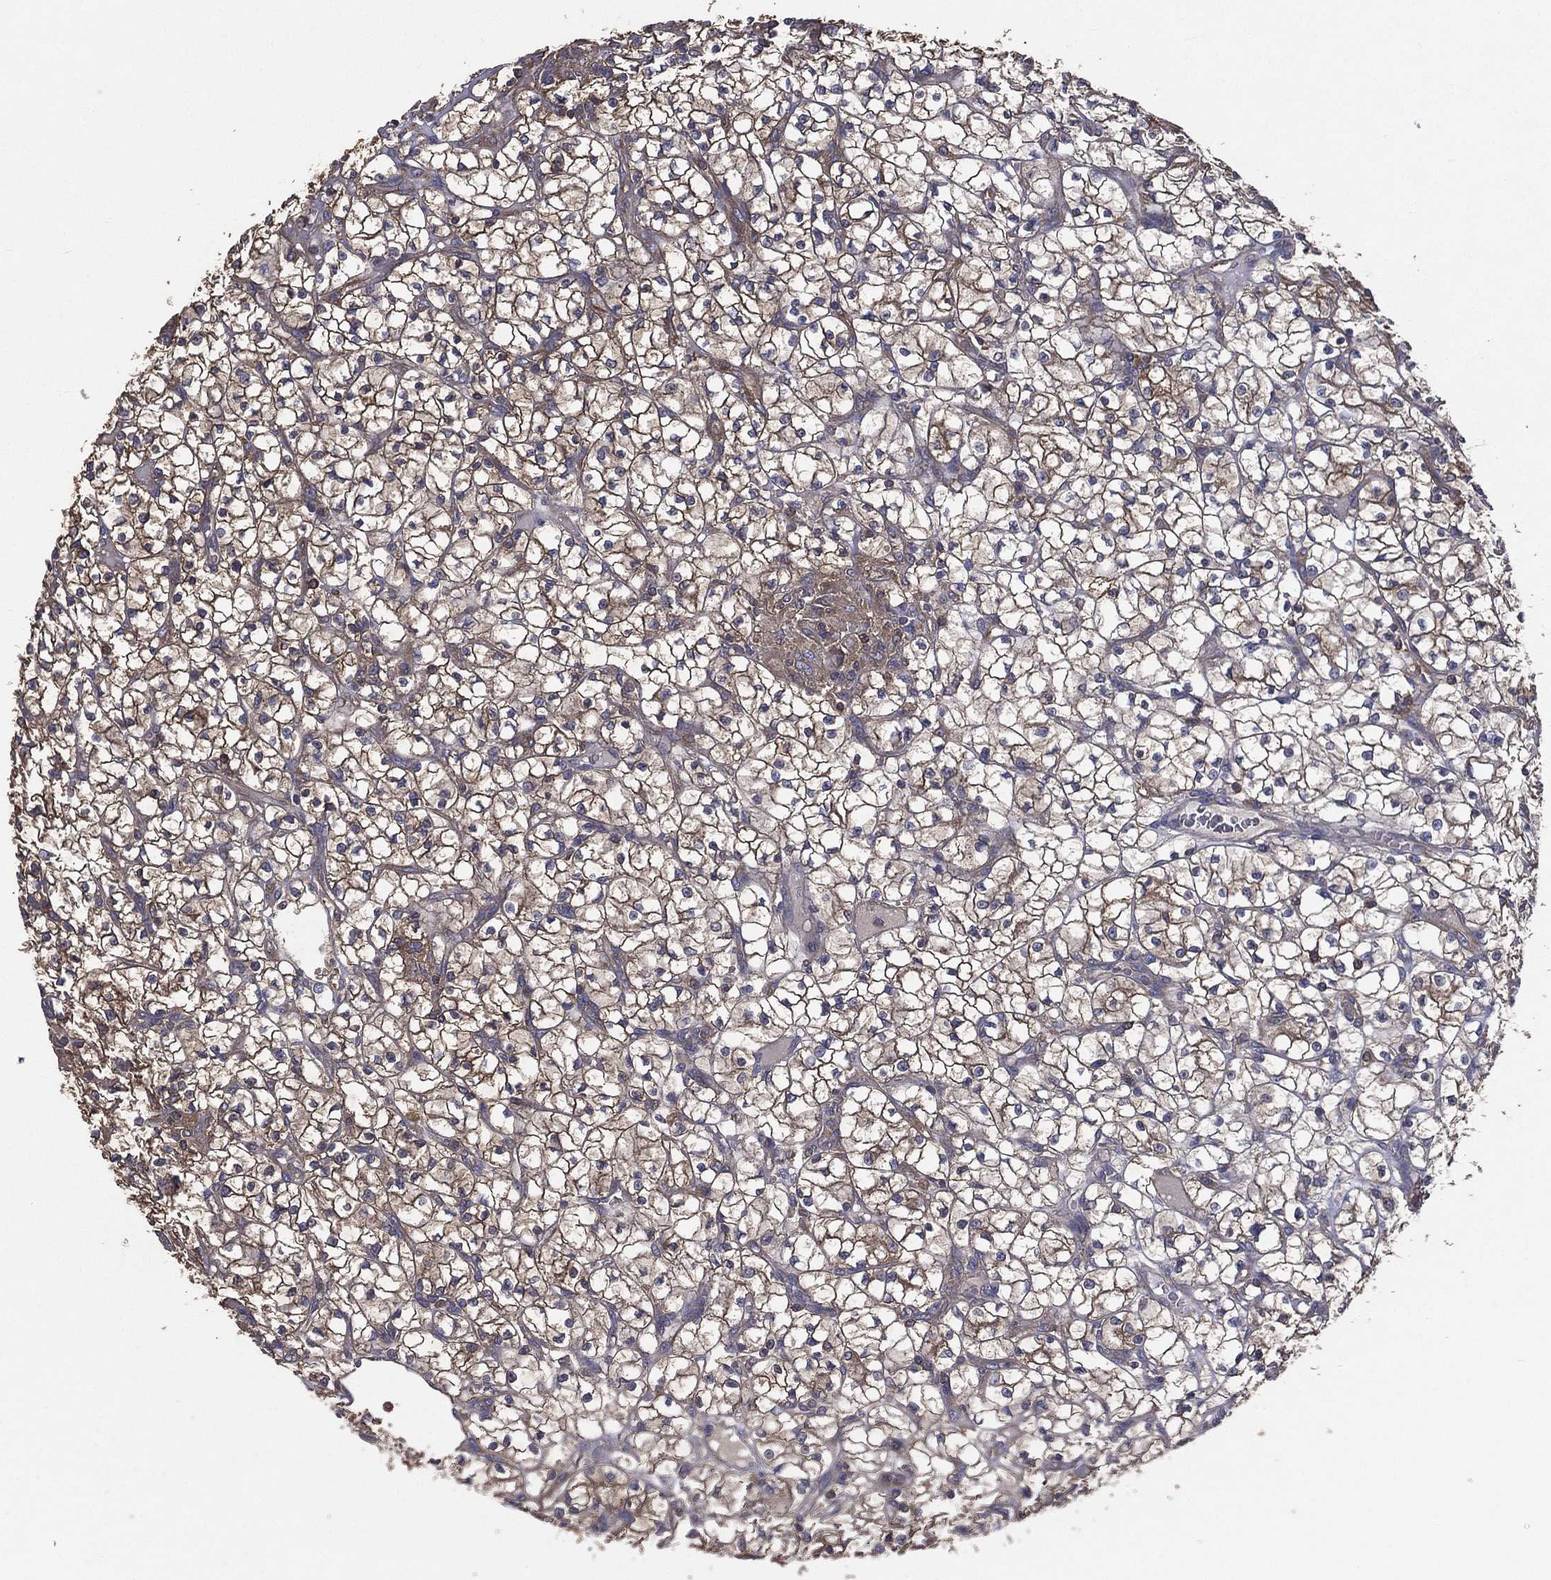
{"staining": {"intensity": "moderate", "quantity": "25%-75%", "location": "cytoplasmic/membranous"}, "tissue": "renal cancer", "cell_type": "Tumor cells", "image_type": "cancer", "snomed": [{"axis": "morphology", "description": "Adenocarcinoma, NOS"}, {"axis": "topography", "description": "Kidney"}], "caption": "Adenocarcinoma (renal) stained with a brown dye reveals moderate cytoplasmic/membranous positive expression in about 25%-75% of tumor cells.", "gene": "SARS1", "patient": {"sex": "female", "age": 64}}